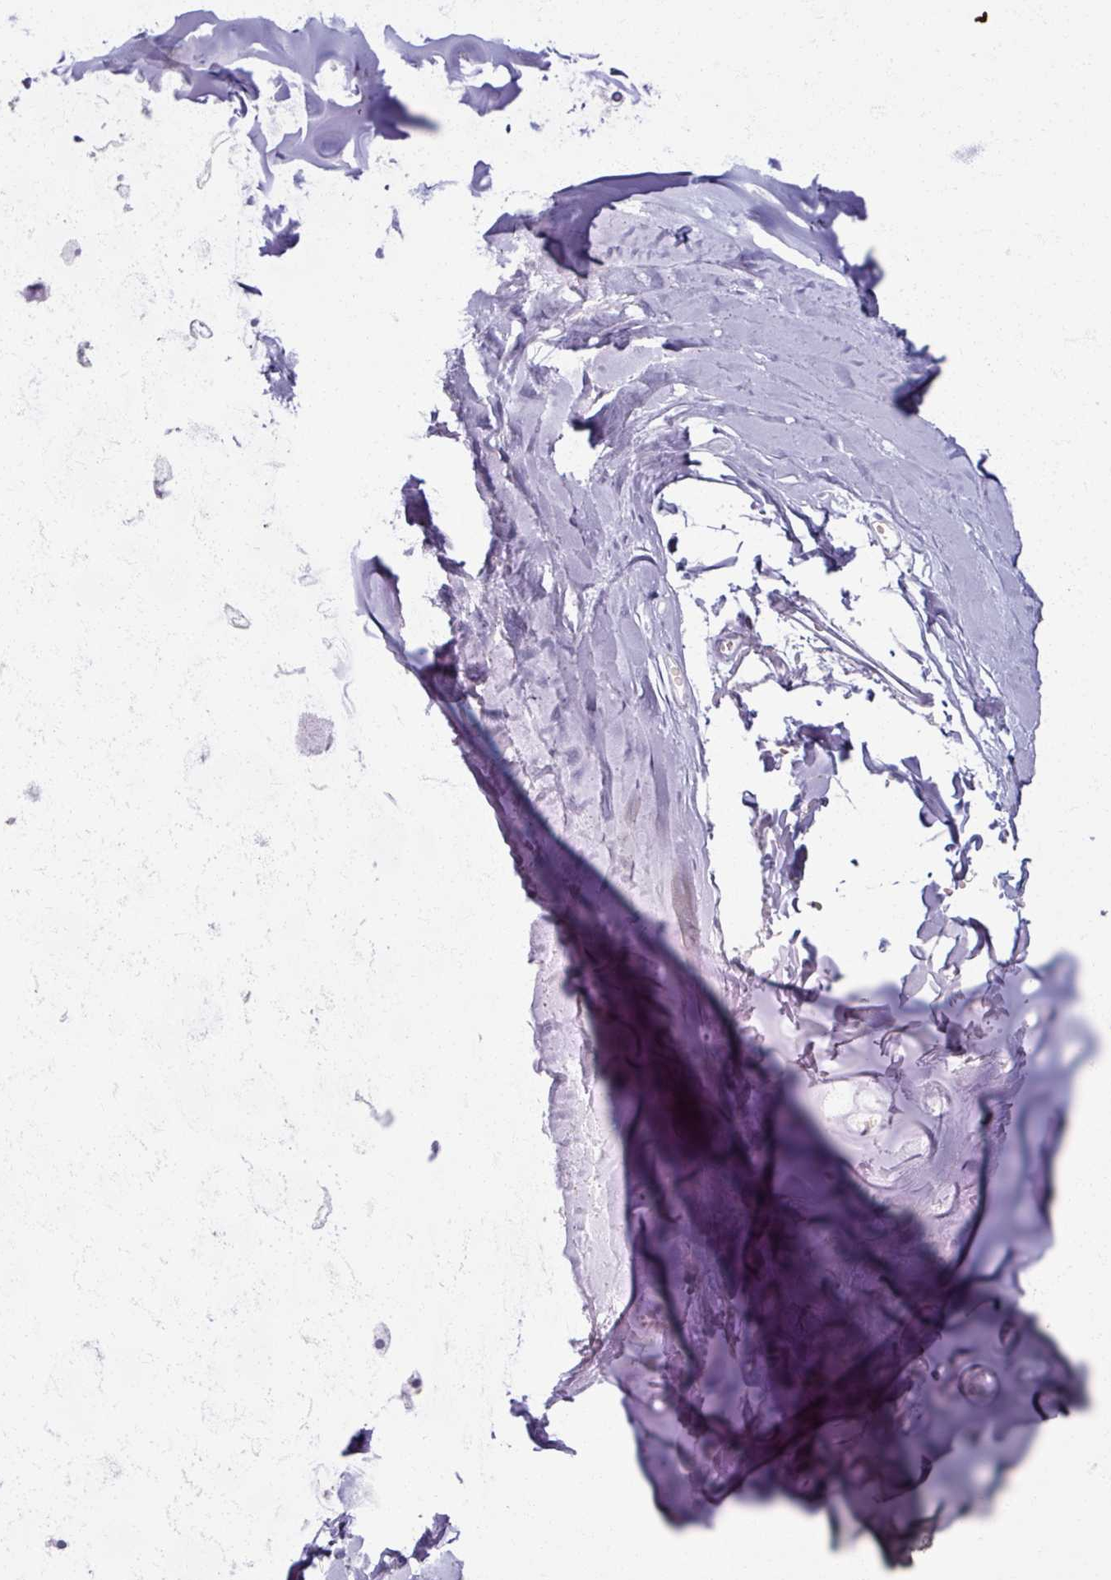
{"staining": {"intensity": "negative", "quantity": "none", "location": "none"}, "tissue": "adipose tissue", "cell_type": "Adipocytes", "image_type": "normal", "snomed": [{"axis": "morphology", "description": "Normal tissue, NOS"}, {"axis": "topography", "description": "Cartilage tissue"}, {"axis": "topography", "description": "Bronchus"}, {"axis": "topography", "description": "Peripheral nerve tissue"}], "caption": "Adipocytes are negative for brown protein staining in unremarkable adipose tissue. (Immunohistochemistry (ihc), brightfield microscopy, high magnification).", "gene": "TG", "patient": {"sex": "female", "age": 59}}